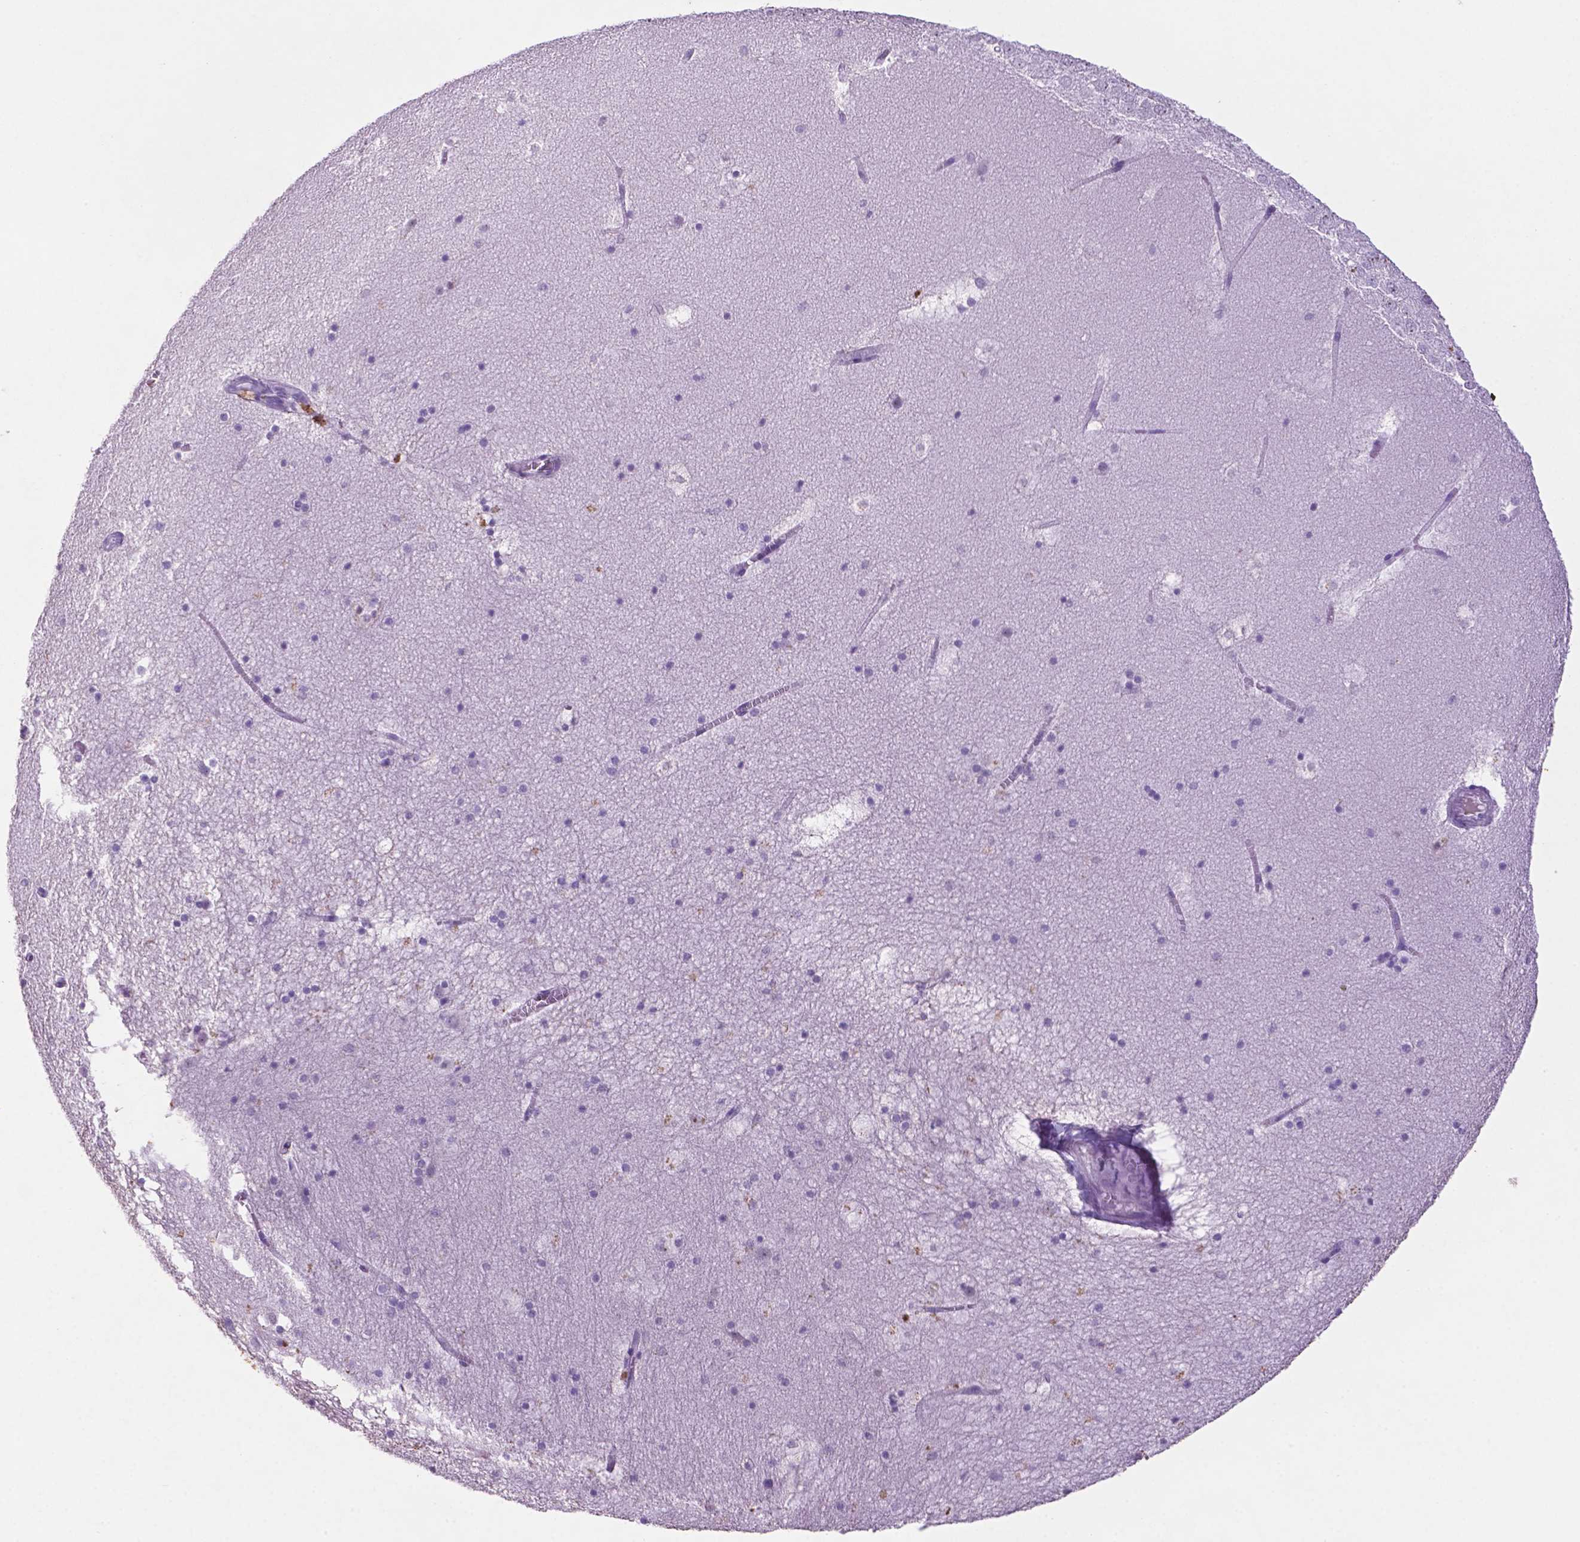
{"staining": {"intensity": "negative", "quantity": "none", "location": "none"}, "tissue": "hippocampus", "cell_type": "Glial cells", "image_type": "normal", "snomed": [{"axis": "morphology", "description": "Normal tissue, NOS"}, {"axis": "topography", "description": "Hippocampus"}], "caption": "The immunohistochemistry (IHC) histopathology image has no significant staining in glial cells of hippocampus. (DAB immunohistochemistry (IHC) visualized using brightfield microscopy, high magnification).", "gene": "C18orf21", "patient": {"sex": "male", "age": 45}}